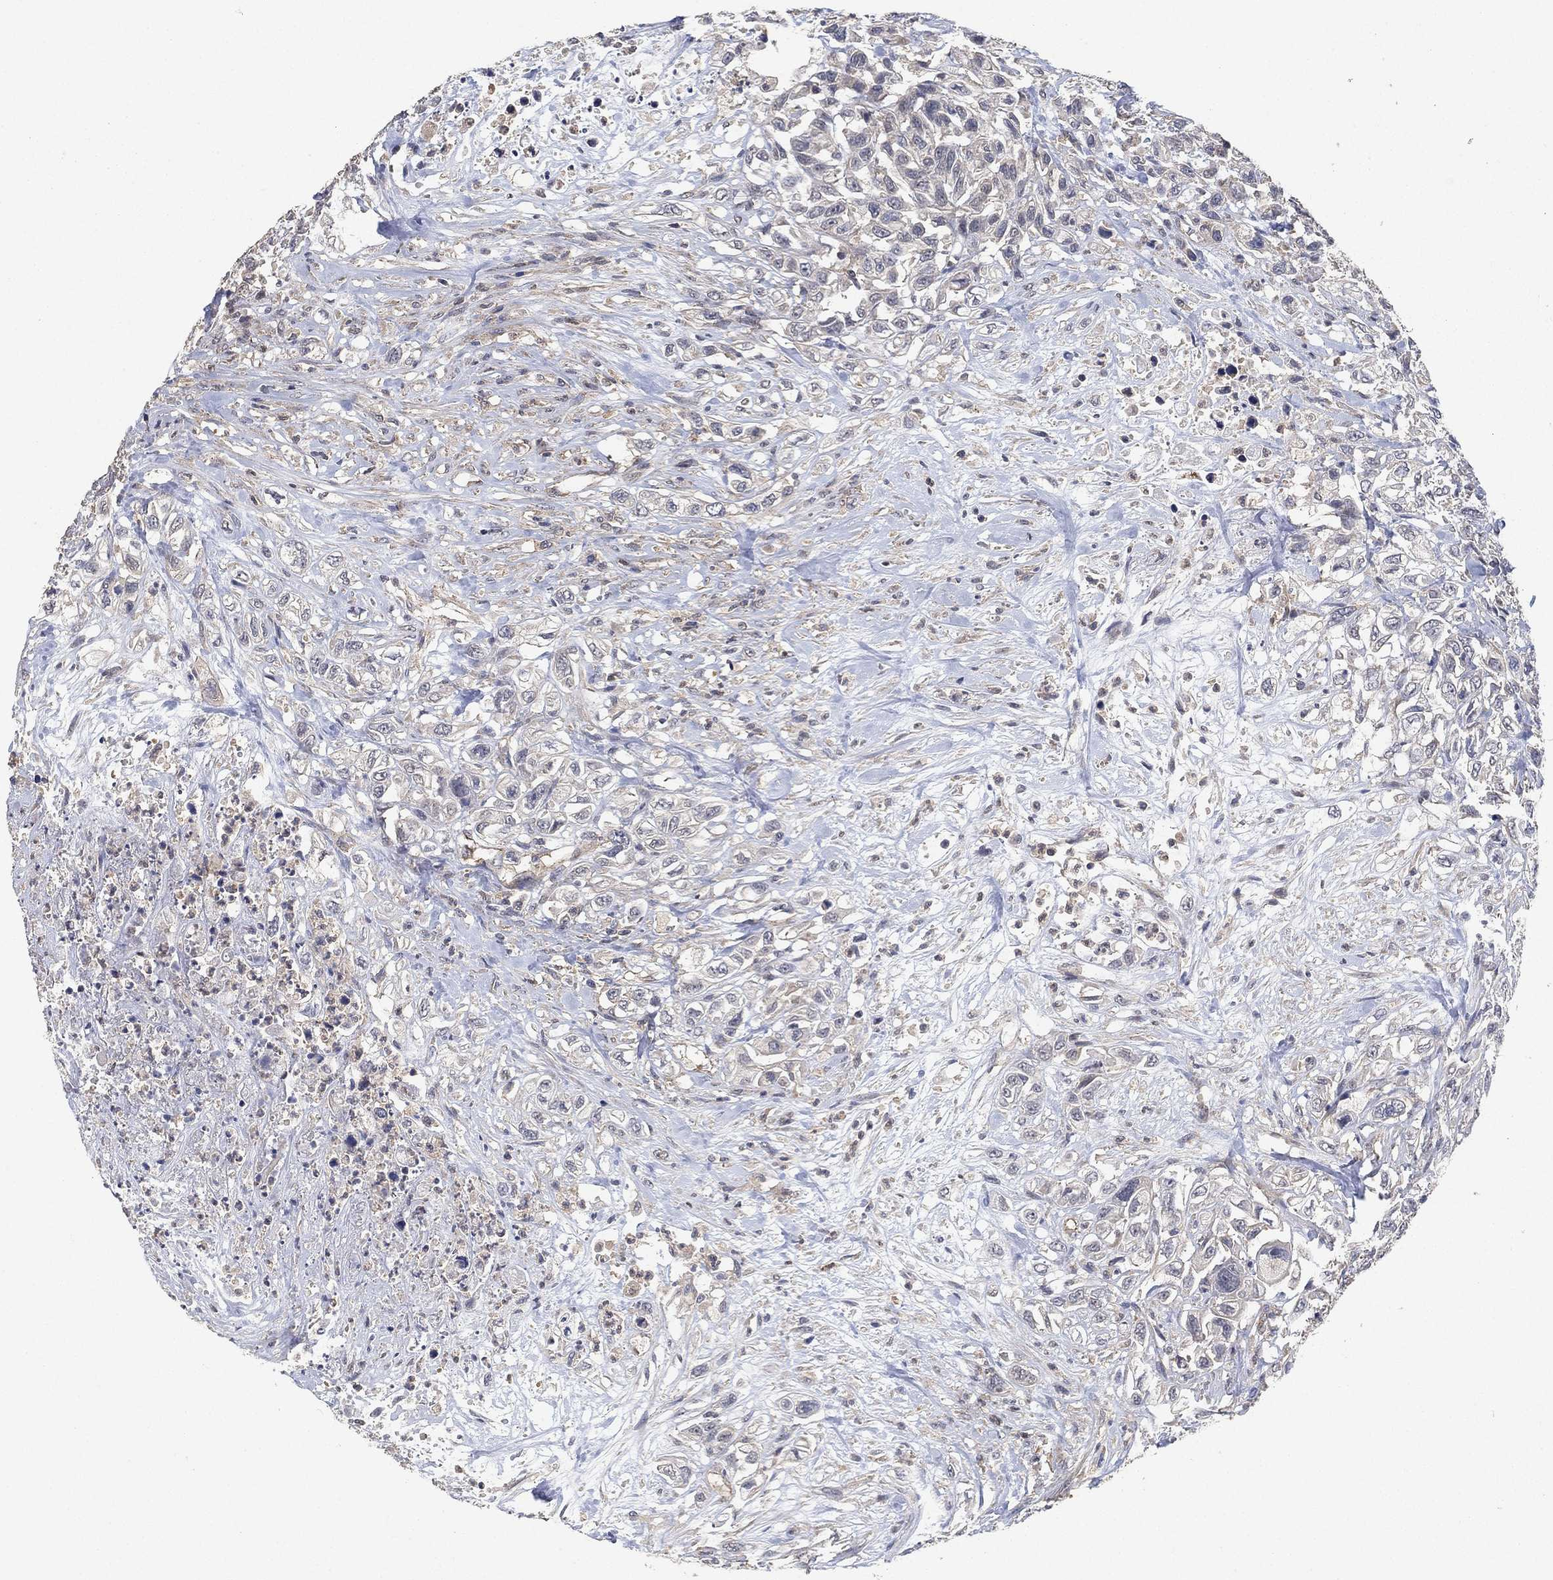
{"staining": {"intensity": "negative", "quantity": "none", "location": "none"}, "tissue": "urothelial cancer", "cell_type": "Tumor cells", "image_type": "cancer", "snomed": [{"axis": "morphology", "description": "Urothelial carcinoma, High grade"}, {"axis": "topography", "description": "Urinary bladder"}], "caption": "Urothelial cancer stained for a protein using IHC exhibits no expression tumor cells.", "gene": "MCUR1", "patient": {"sex": "female", "age": 56}}